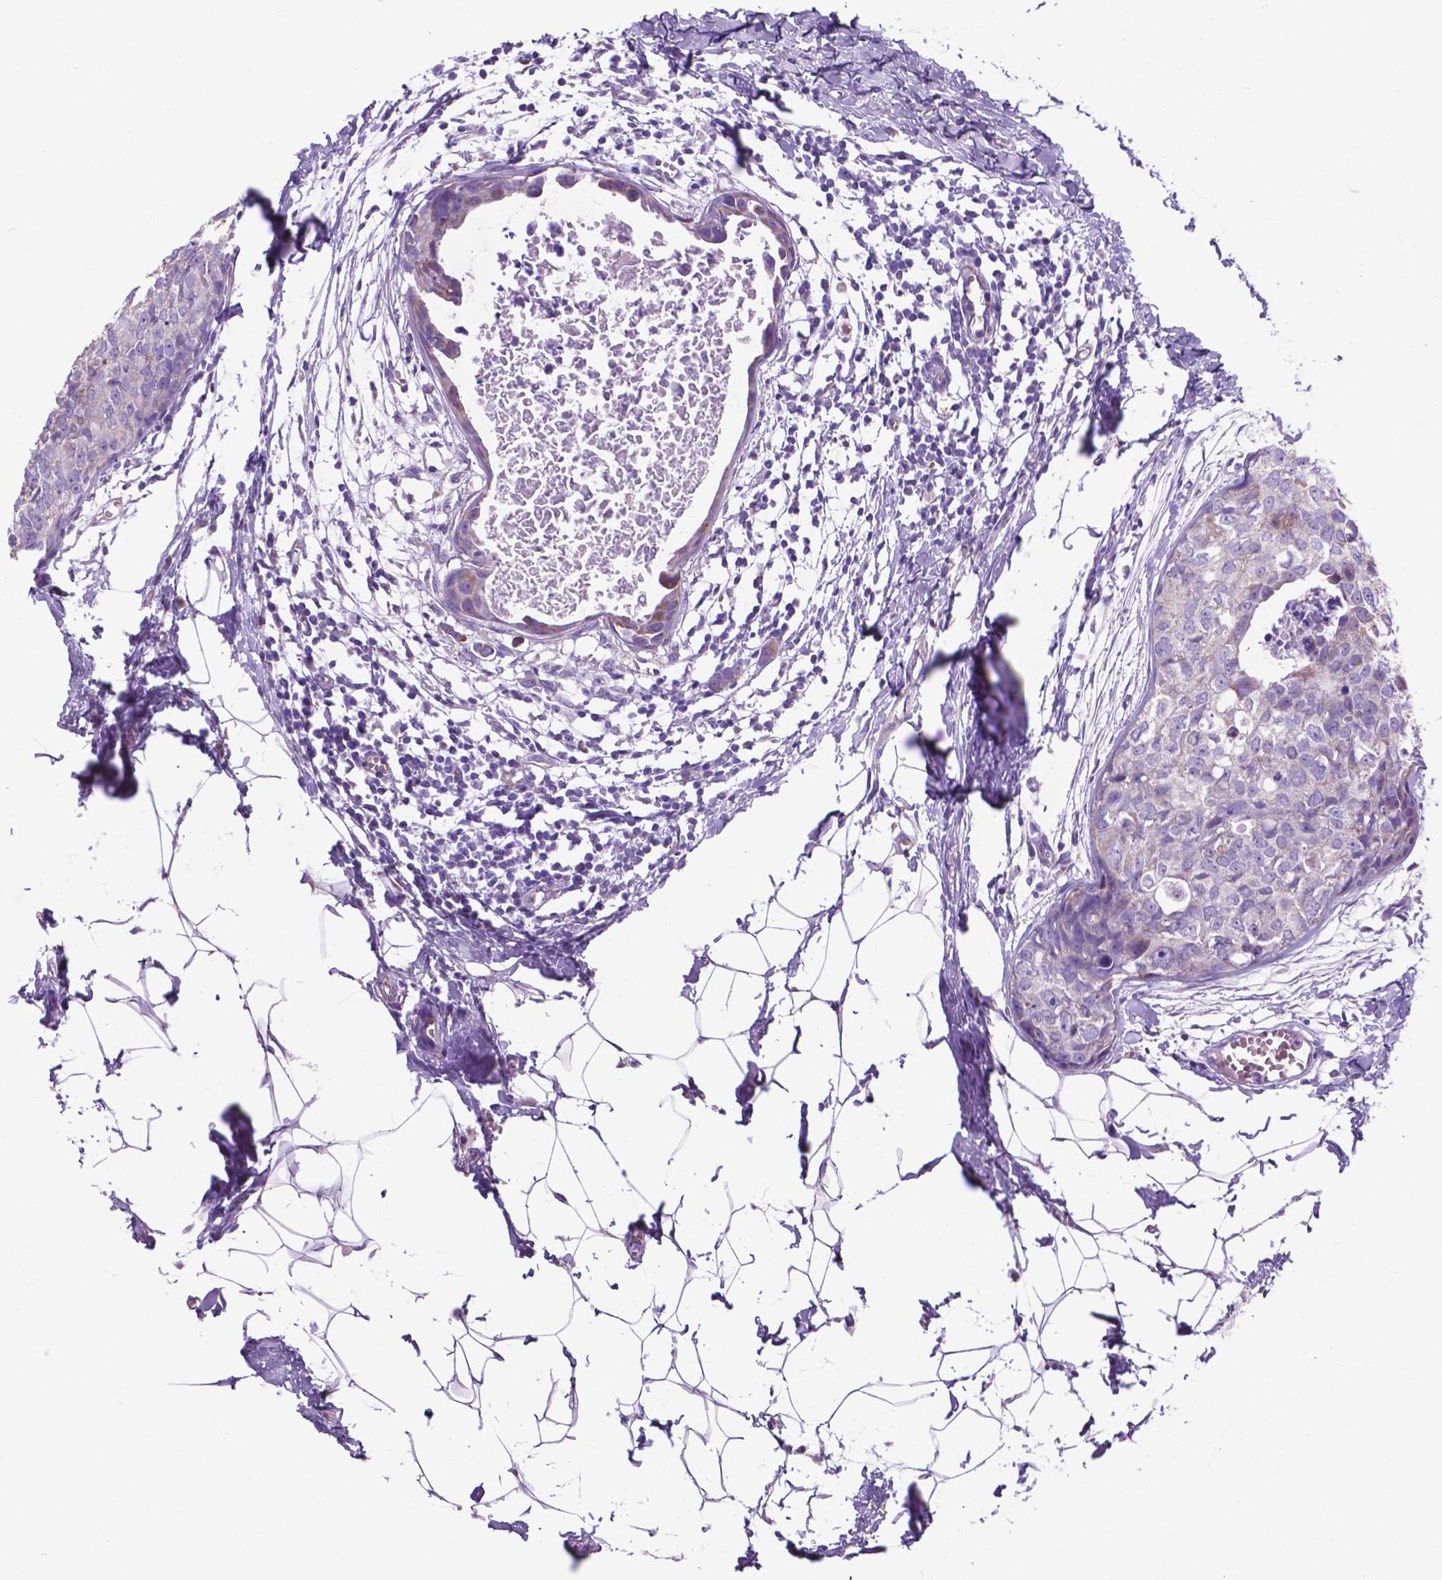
{"staining": {"intensity": "negative", "quantity": "none", "location": "none"}, "tissue": "breast cancer", "cell_type": "Tumor cells", "image_type": "cancer", "snomed": [{"axis": "morphology", "description": "Duct carcinoma"}, {"axis": "topography", "description": "Breast"}], "caption": "High magnification brightfield microscopy of breast cancer stained with DAB (3,3'-diaminobenzidine) (brown) and counterstained with hematoxylin (blue): tumor cells show no significant staining.", "gene": "TMEM121B", "patient": {"sex": "female", "age": 38}}